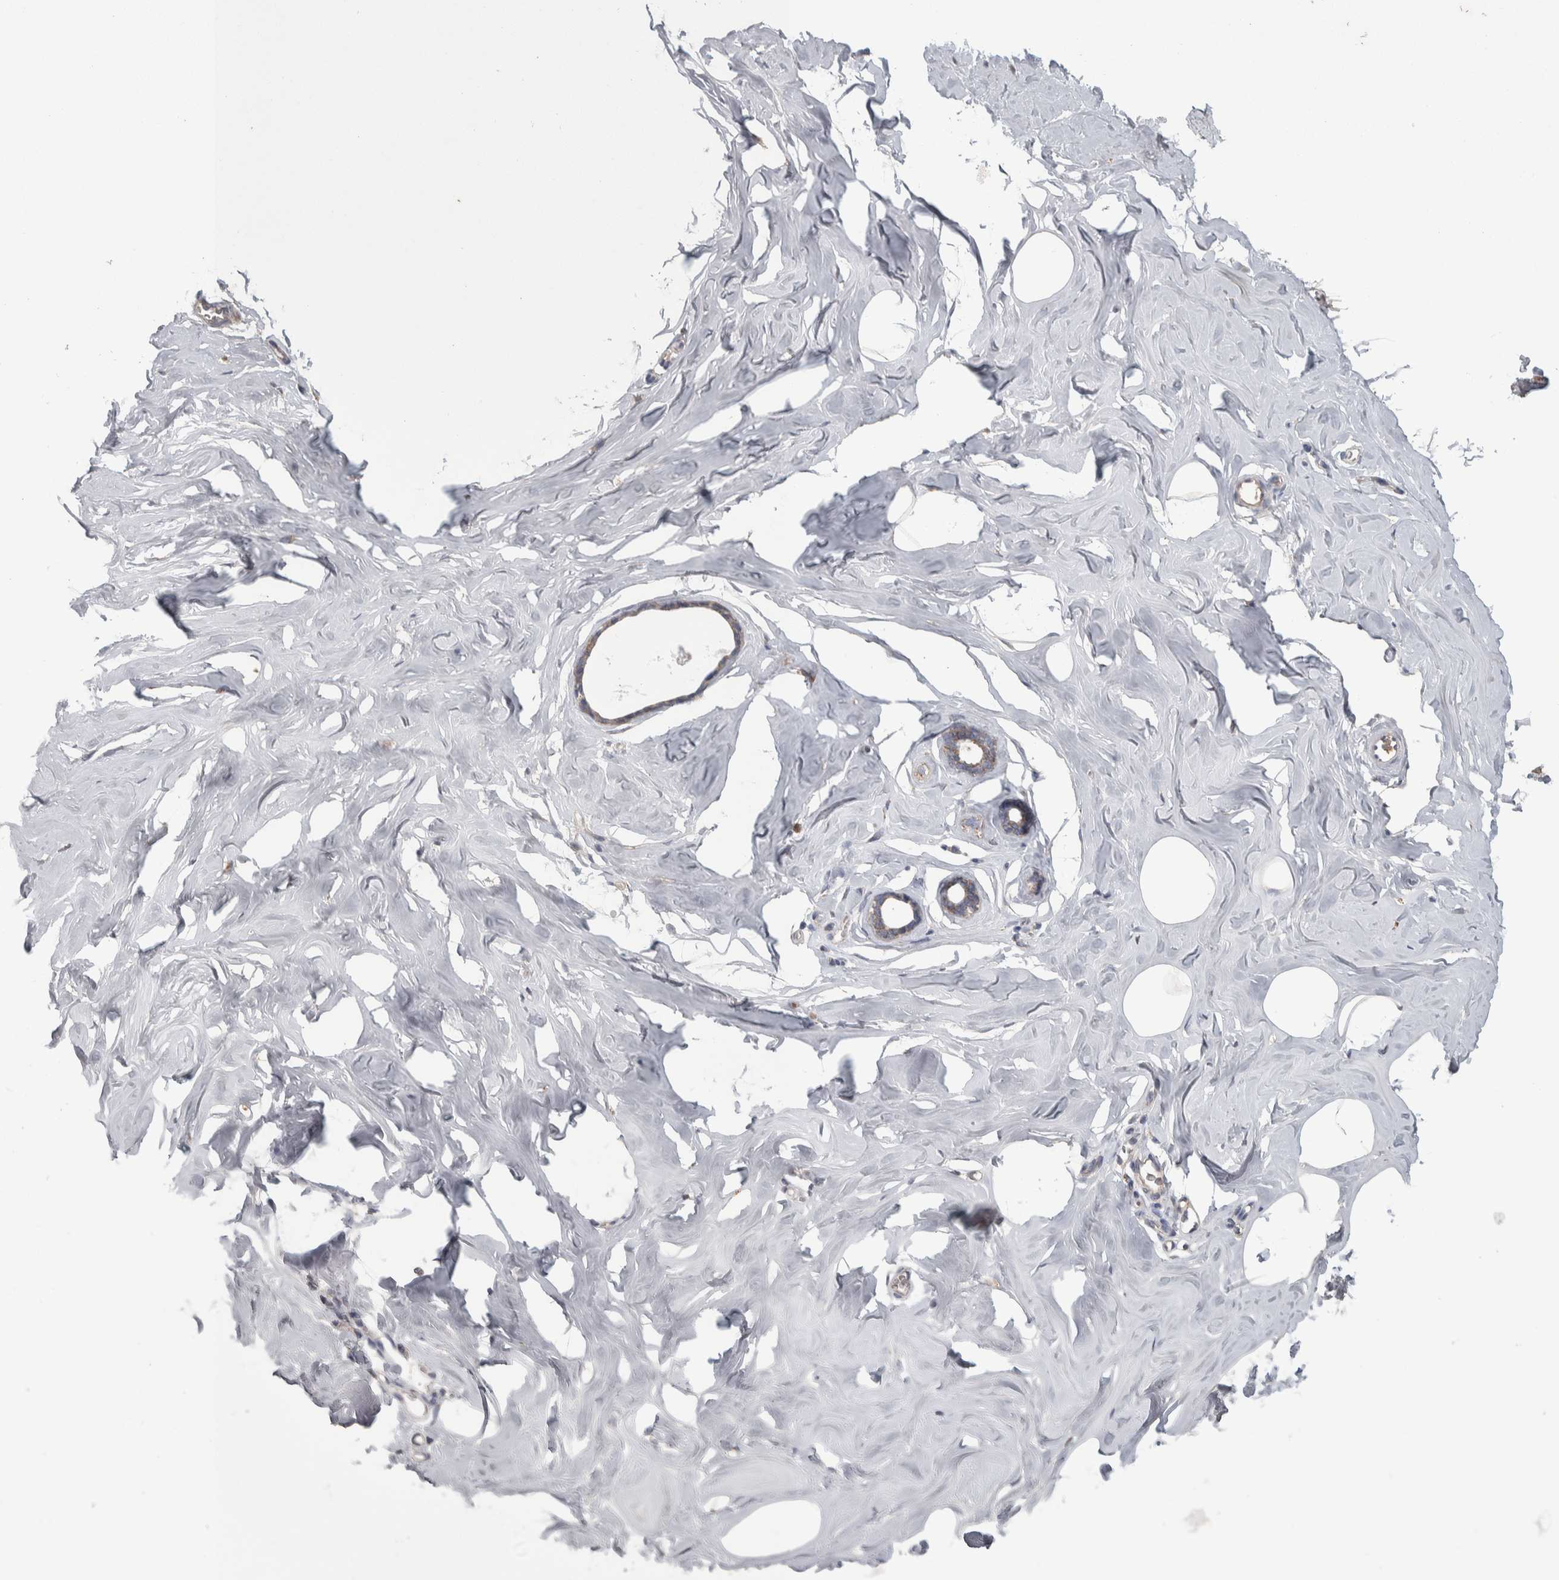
{"staining": {"intensity": "moderate", "quantity": ">75%", "location": "cytoplasmic/membranous"}, "tissue": "adipose tissue", "cell_type": "Adipocytes", "image_type": "normal", "snomed": [{"axis": "morphology", "description": "Normal tissue, NOS"}, {"axis": "morphology", "description": "Fibrosis, NOS"}, {"axis": "topography", "description": "Breast"}, {"axis": "topography", "description": "Adipose tissue"}], "caption": "Immunohistochemical staining of unremarkable human adipose tissue demonstrates moderate cytoplasmic/membranous protein staining in about >75% of adipocytes.", "gene": "SCO1", "patient": {"sex": "female", "age": 39}}